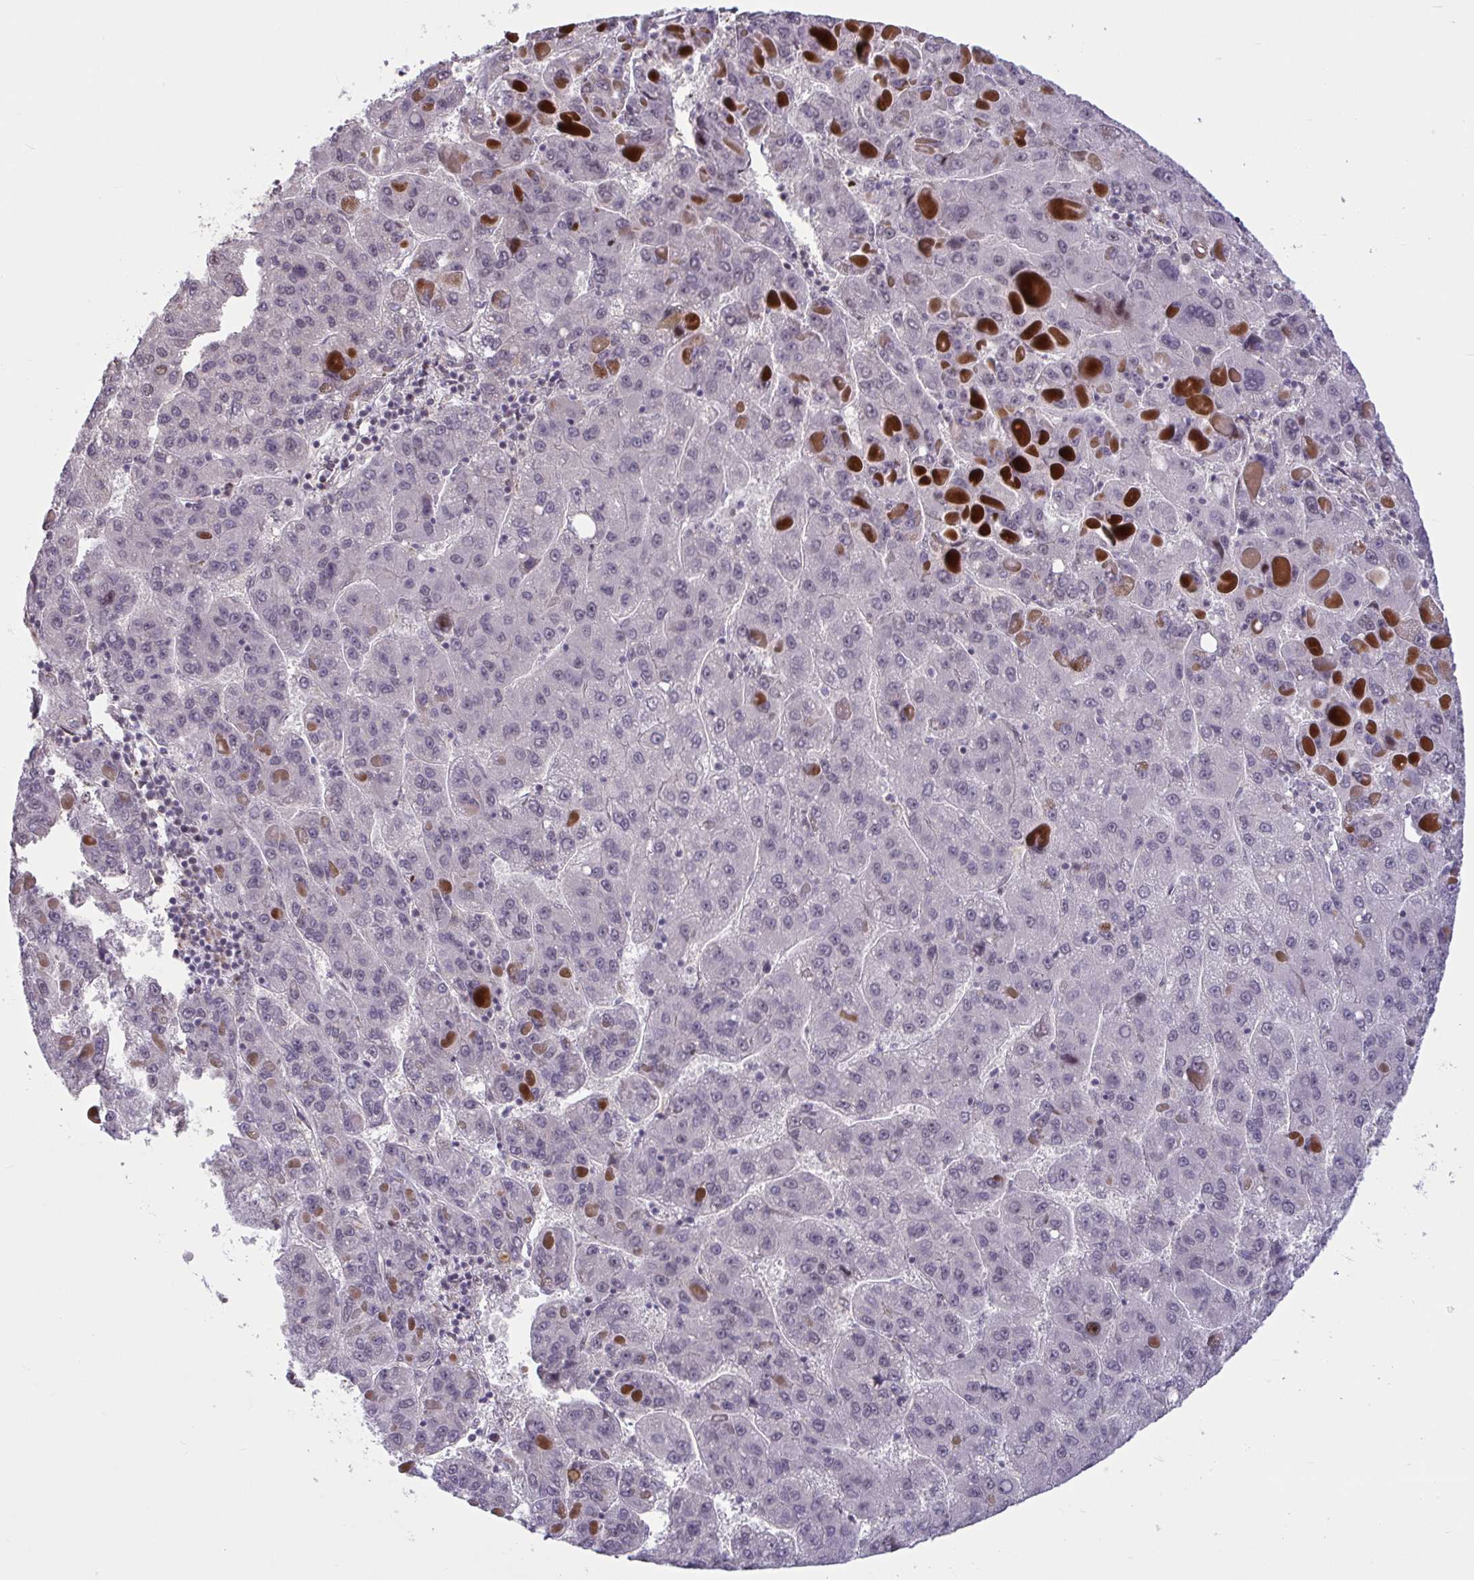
{"staining": {"intensity": "negative", "quantity": "none", "location": "none"}, "tissue": "liver cancer", "cell_type": "Tumor cells", "image_type": "cancer", "snomed": [{"axis": "morphology", "description": "Carcinoma, Hepatocellular, NOS"}, {"axis": "topography", "description": "Liver"}], "caption": "The histopathology image demonstrates no staining of tumor cells in hepatocellular carcinoma (liver).", "gene": "ZNF414", "patient": {"sex": "female", "age": 82}}